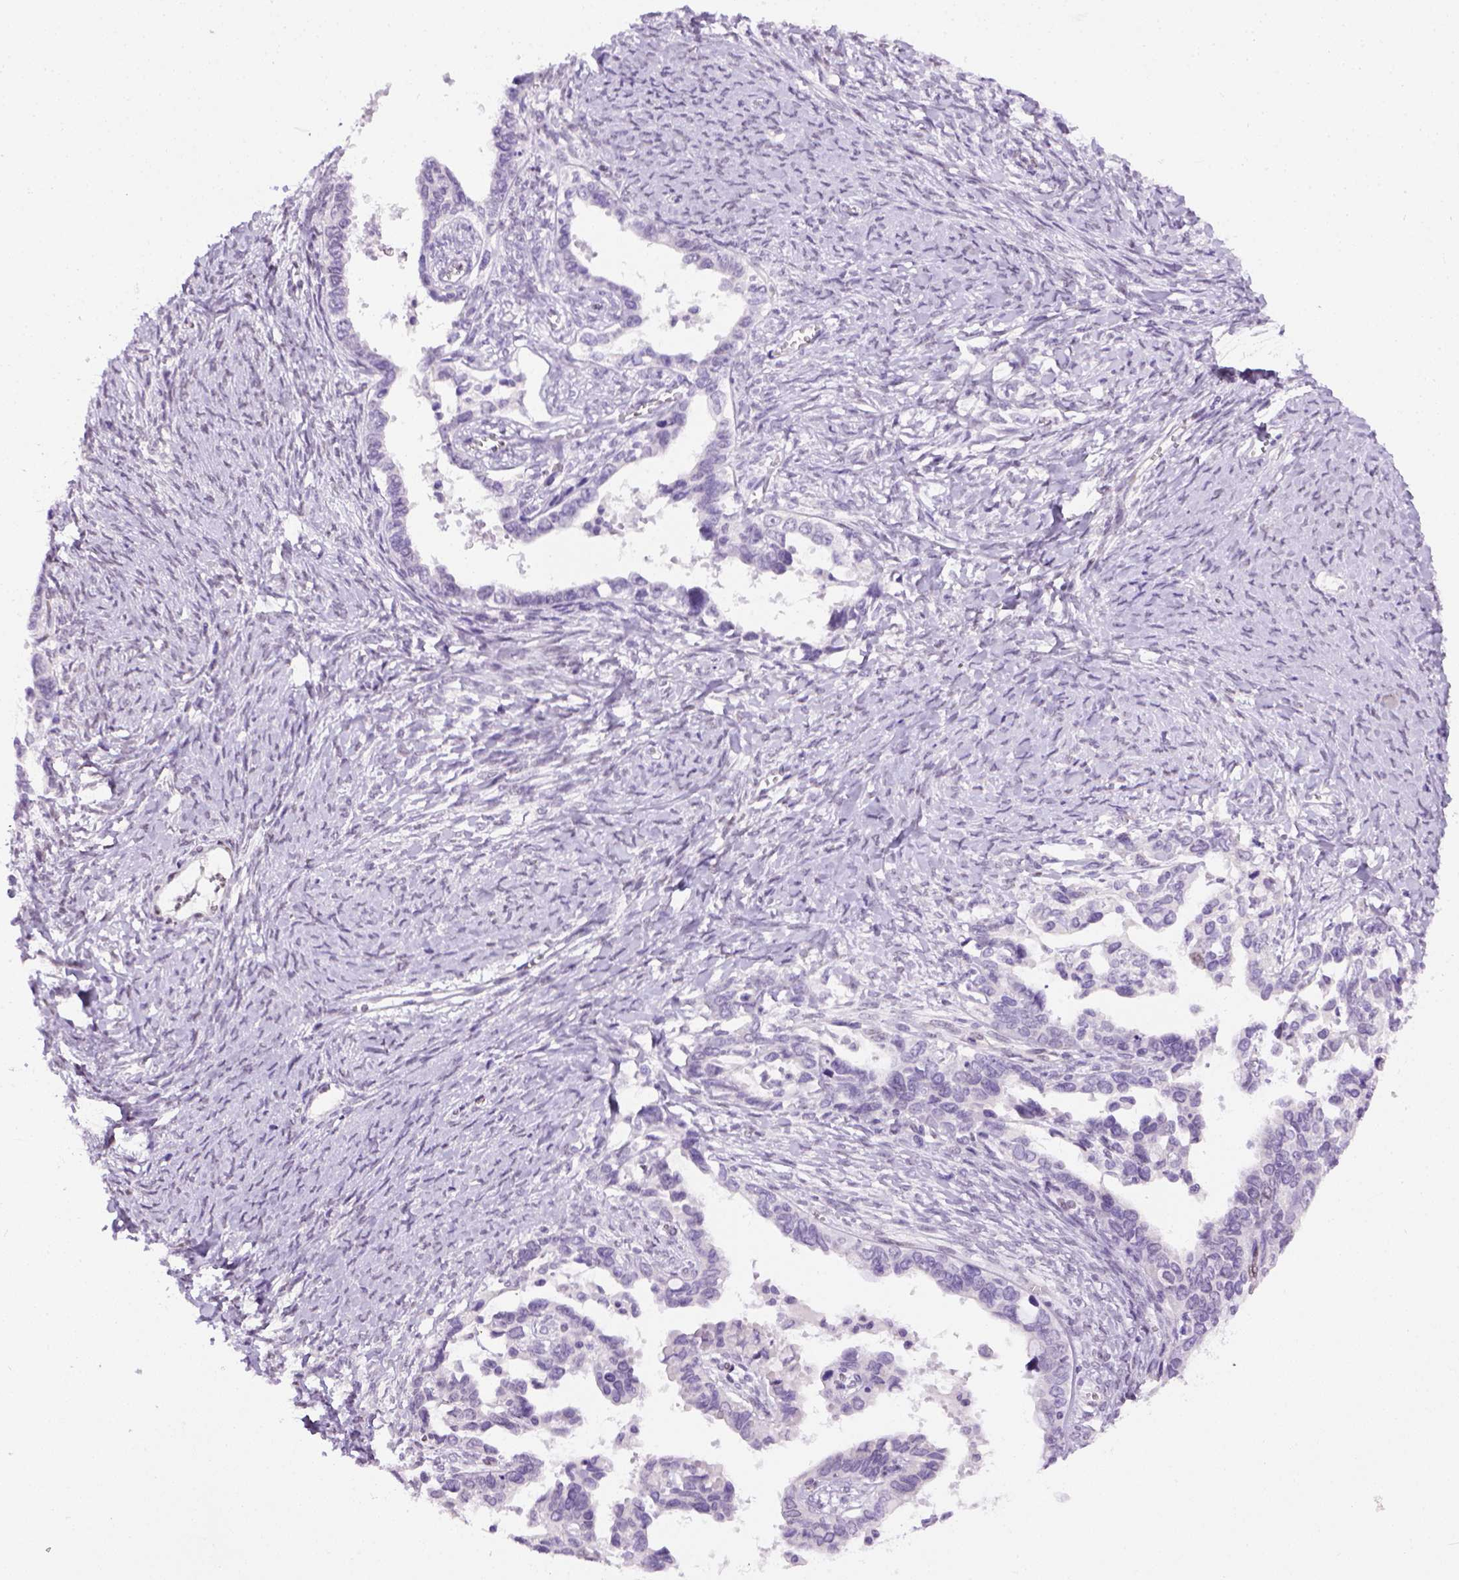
{"staining": {"intensity": "negative", "quantity": "none", "location": "none"}, "tissue": "ovarian cancer", "cell_type": "Tumor cells", "image_type": "cancer", "snomed": [{"axis": "morphology", "description": "Cystadenocarcinoma, serous, NOS"}, {"axis": "topography", "description": "Ovary"}], "caption": "Ovarian cancer stained for a protein using immunohistochemistry shows no expression tumor cells.", "gene": "FAM184B", "patient": {"sex": "female", "age": 69}}